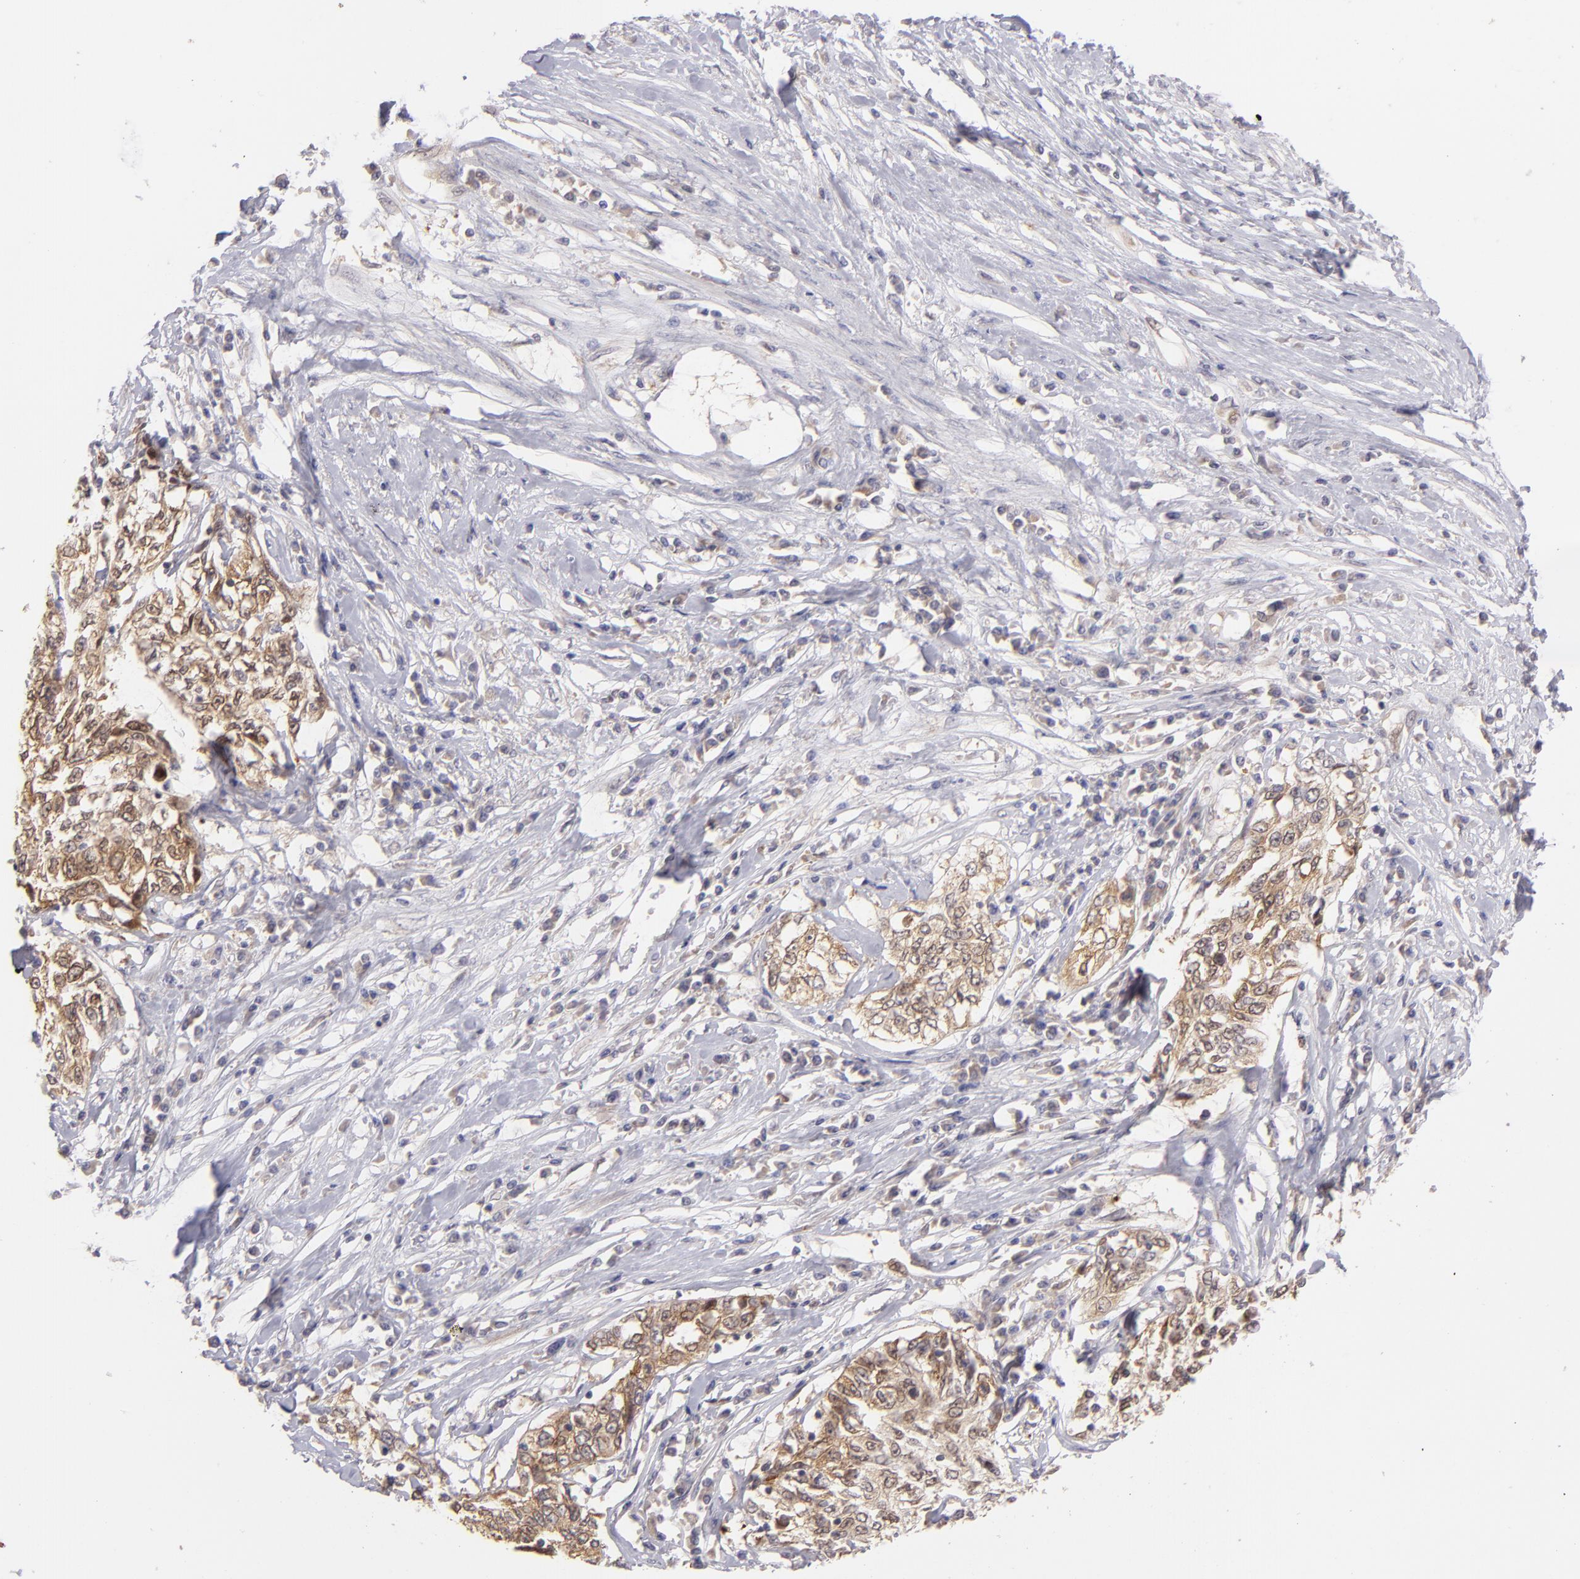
{"staining": {"intensity": "strong", "quantity": ">75%", "location": "cytoplasmic/membranous"}, "tissue": "cervical cancer", "cell_type": "Tumor cells", "image_type": "cancer", "snomed": [{"axis": "morphology", "description": "Squamous cell carcinoma, NOS"}, {"axis": "topography", "description": "Cervix"}], "caption": "A photomicrograph of cervical cancer (squamous cell carcinoma) stained for a protein displays strong cytoplasmic/membranous brown staining in tumor cells.", "gene": "PTPN13", "patient": {"sex": "female", "age": 57}}